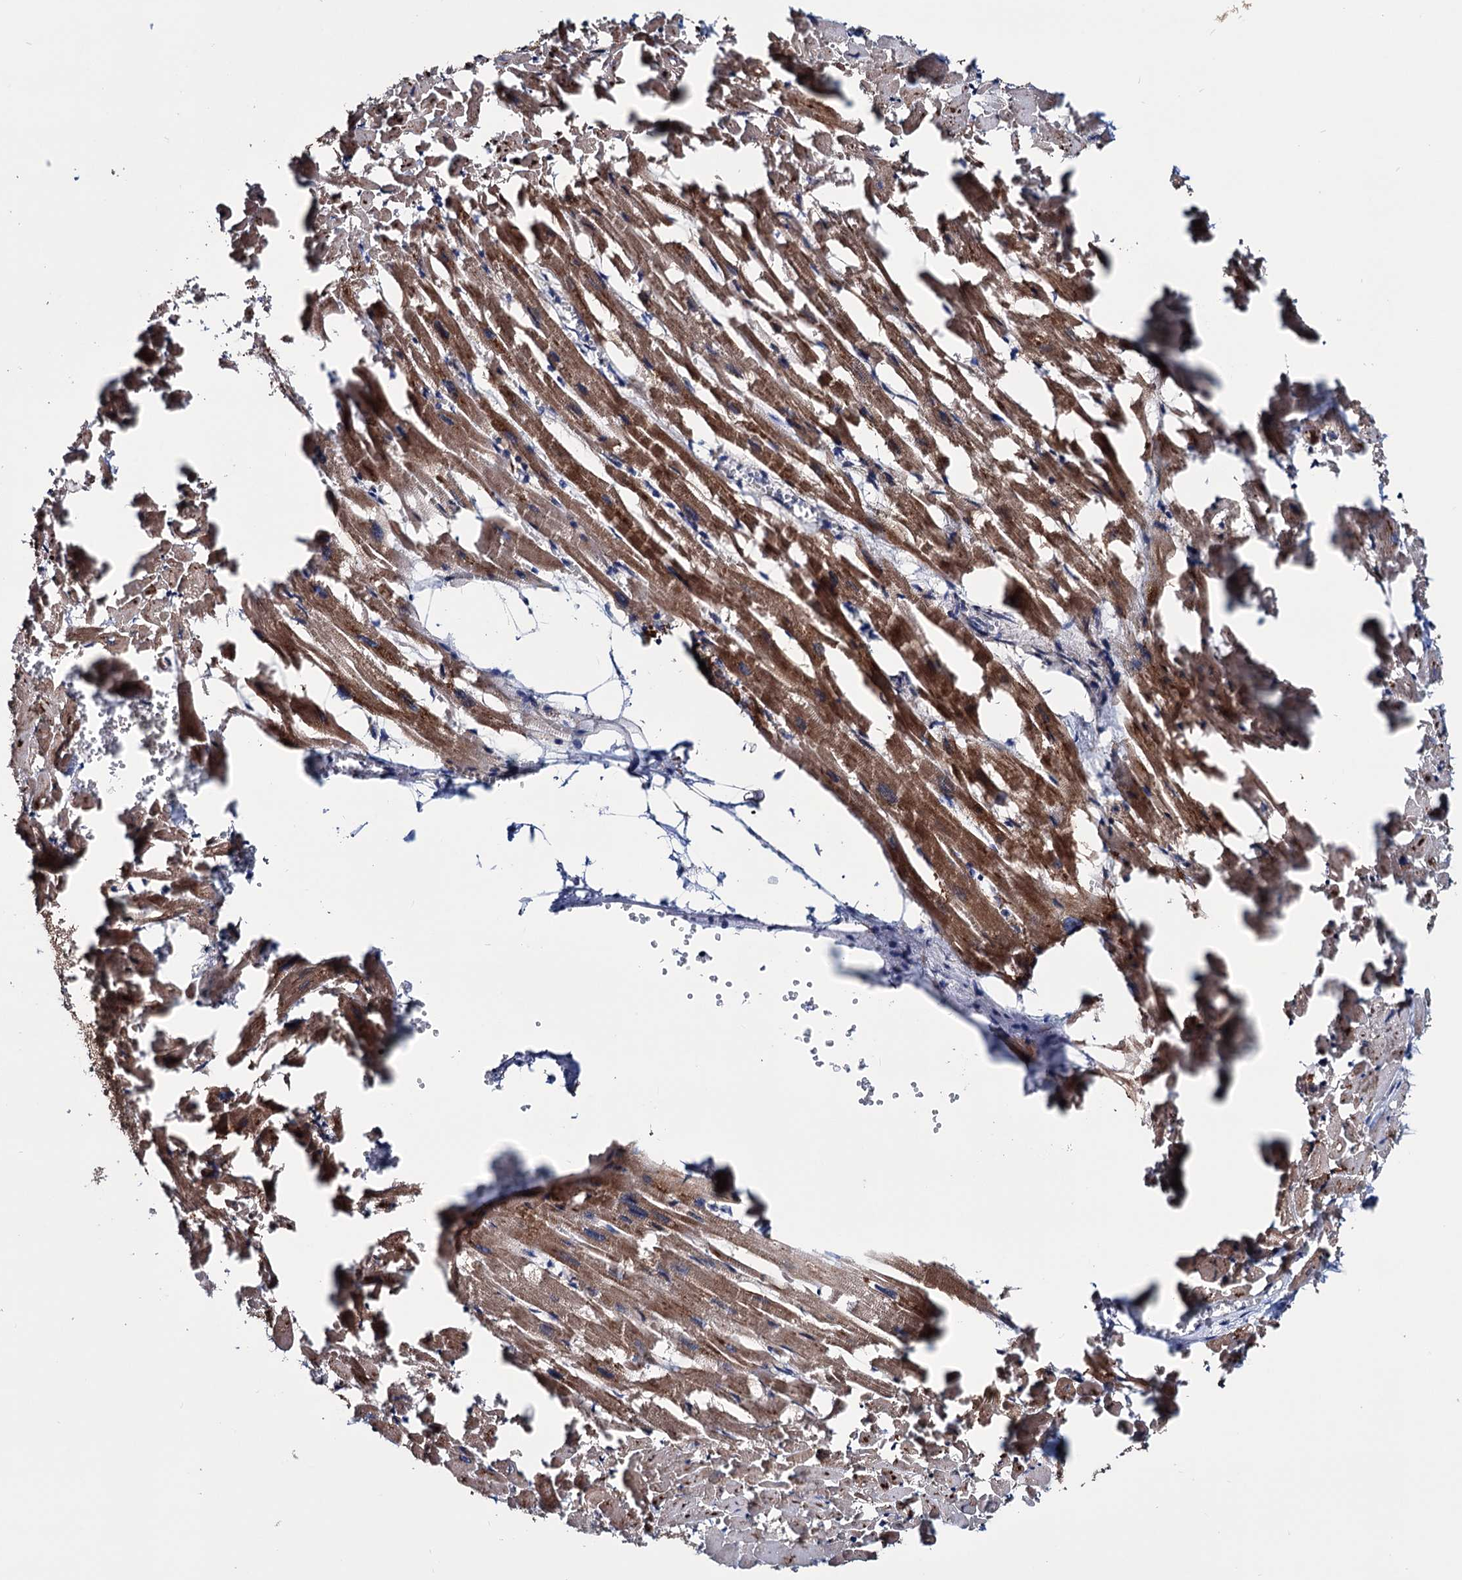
{"staining": {"intensity": "strong", "quantity": ">75%", "location": "cytoplasmic/membranous"}, "tissue": "heart muscle", "cell_type": "Cardiomyocytes", "image_type": "normal", "snomed": [{"axis": "morphology", "description": "Normal tissue, NOS"}, {"axis": "topography", "description": "Heart"}], "caption": "Cardiomyocytes display strong cytoplasmic/membranous staining in approximately >75% of cells in normal heart muscle. The staining was performed using DAB to visualize the protein expression in brown, while the nuclei were stained in blue with hematoxylin (Magnification: 20x).", "gene": "EYA4", "patient": {"sex": "female", "age": 64}}